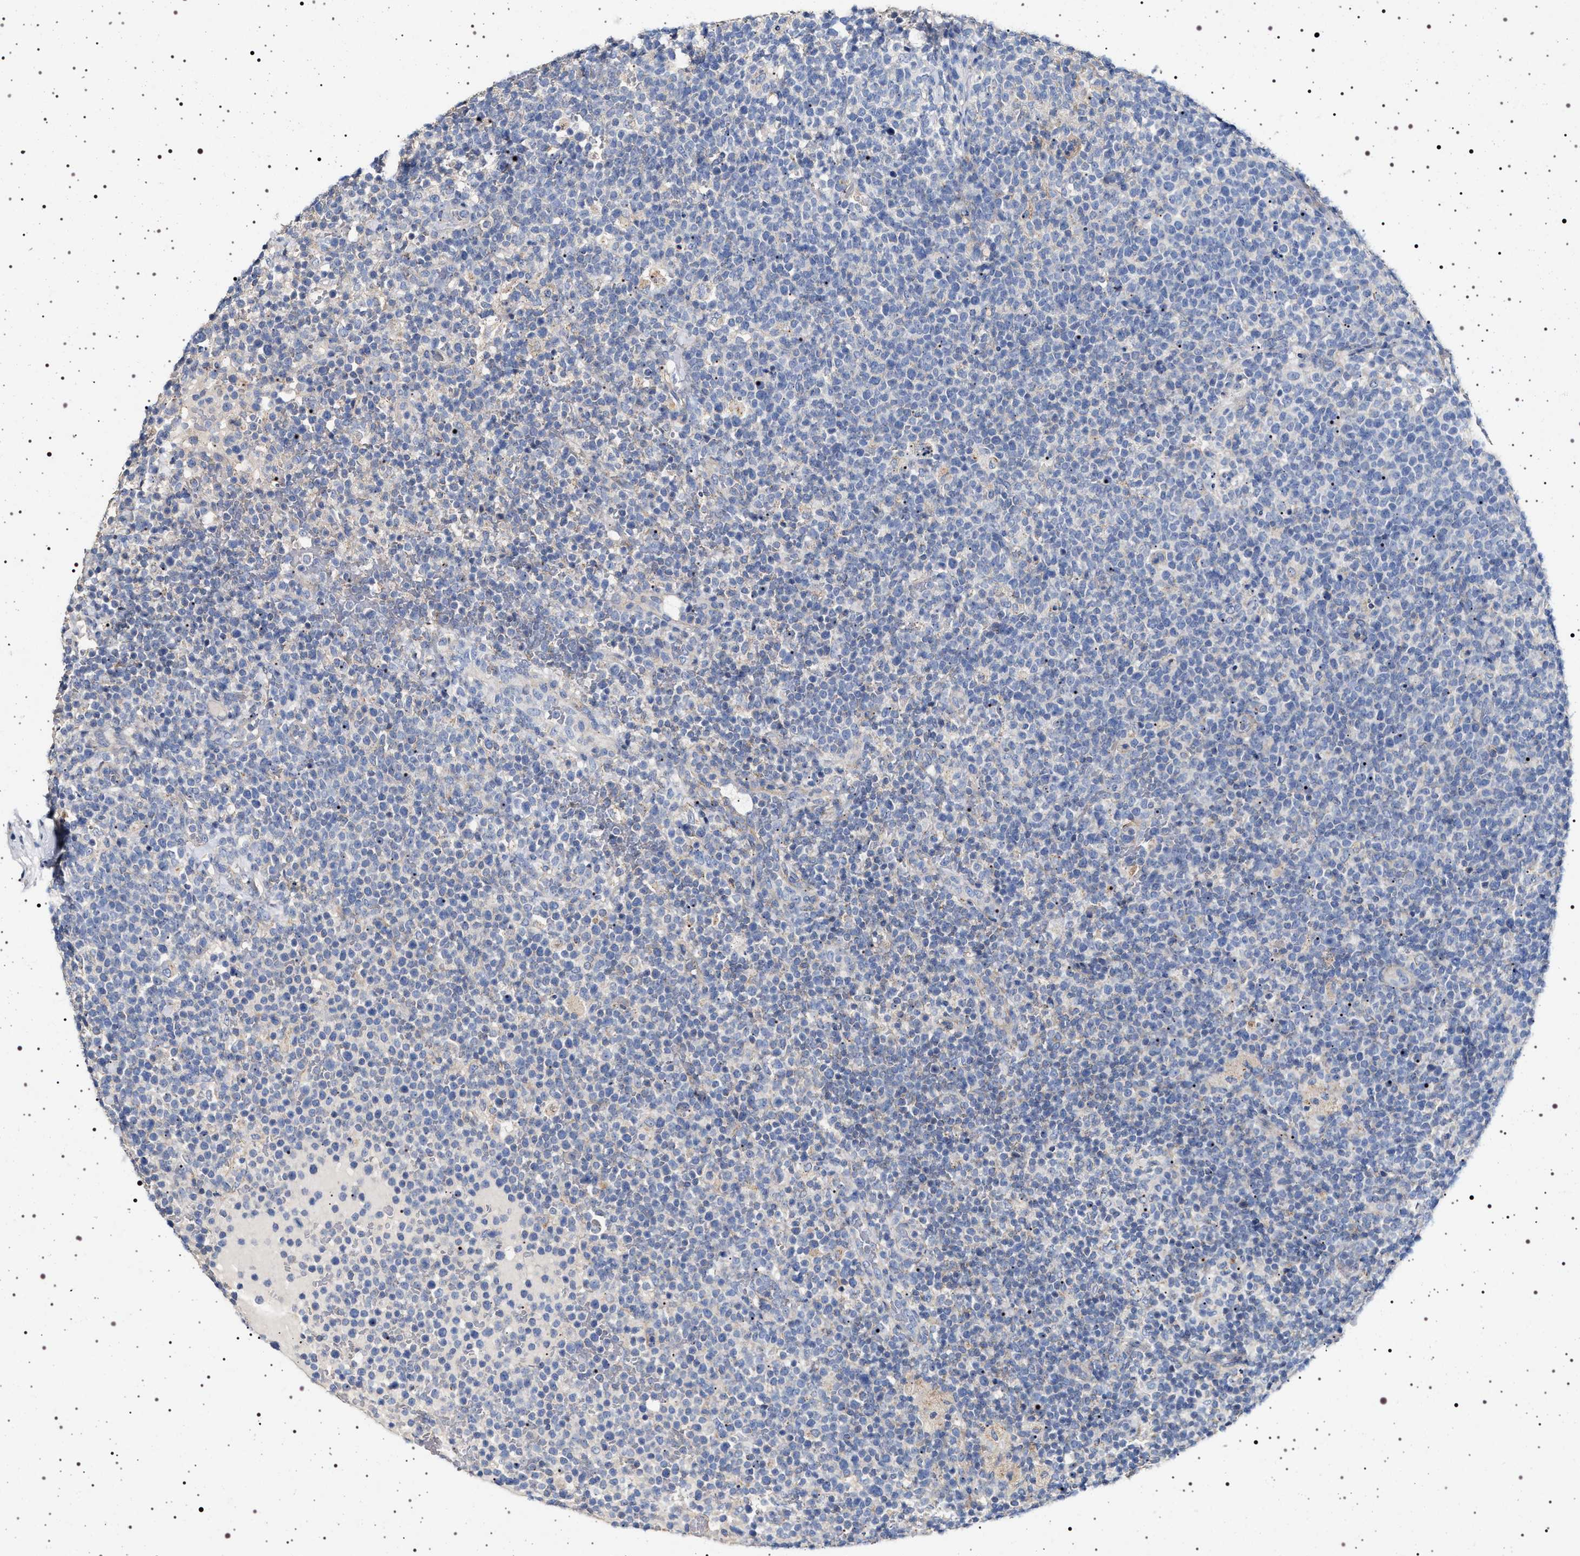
{"staining": {"intensity": "negative", "quantity": "none", "location": "none"}, "tissue": "lymphoma", "cell_type": "Tumor cells", "image_type": "cancer", "snomed": [{"axis": "morphology", "description": "Malignant lymphoma, non-Hodgkin's type, High grade"}, {"axis": "topography", "description": "Lymph node"}], "caption": "IHC micrograph of human high-grade malignant lymphoma, non-Hodgkin's type stained for a protein (brown), which shows no positivity in tumor cells.", "gene": "NAALADL2", "patient": {"sex": "male", "age": 61}}